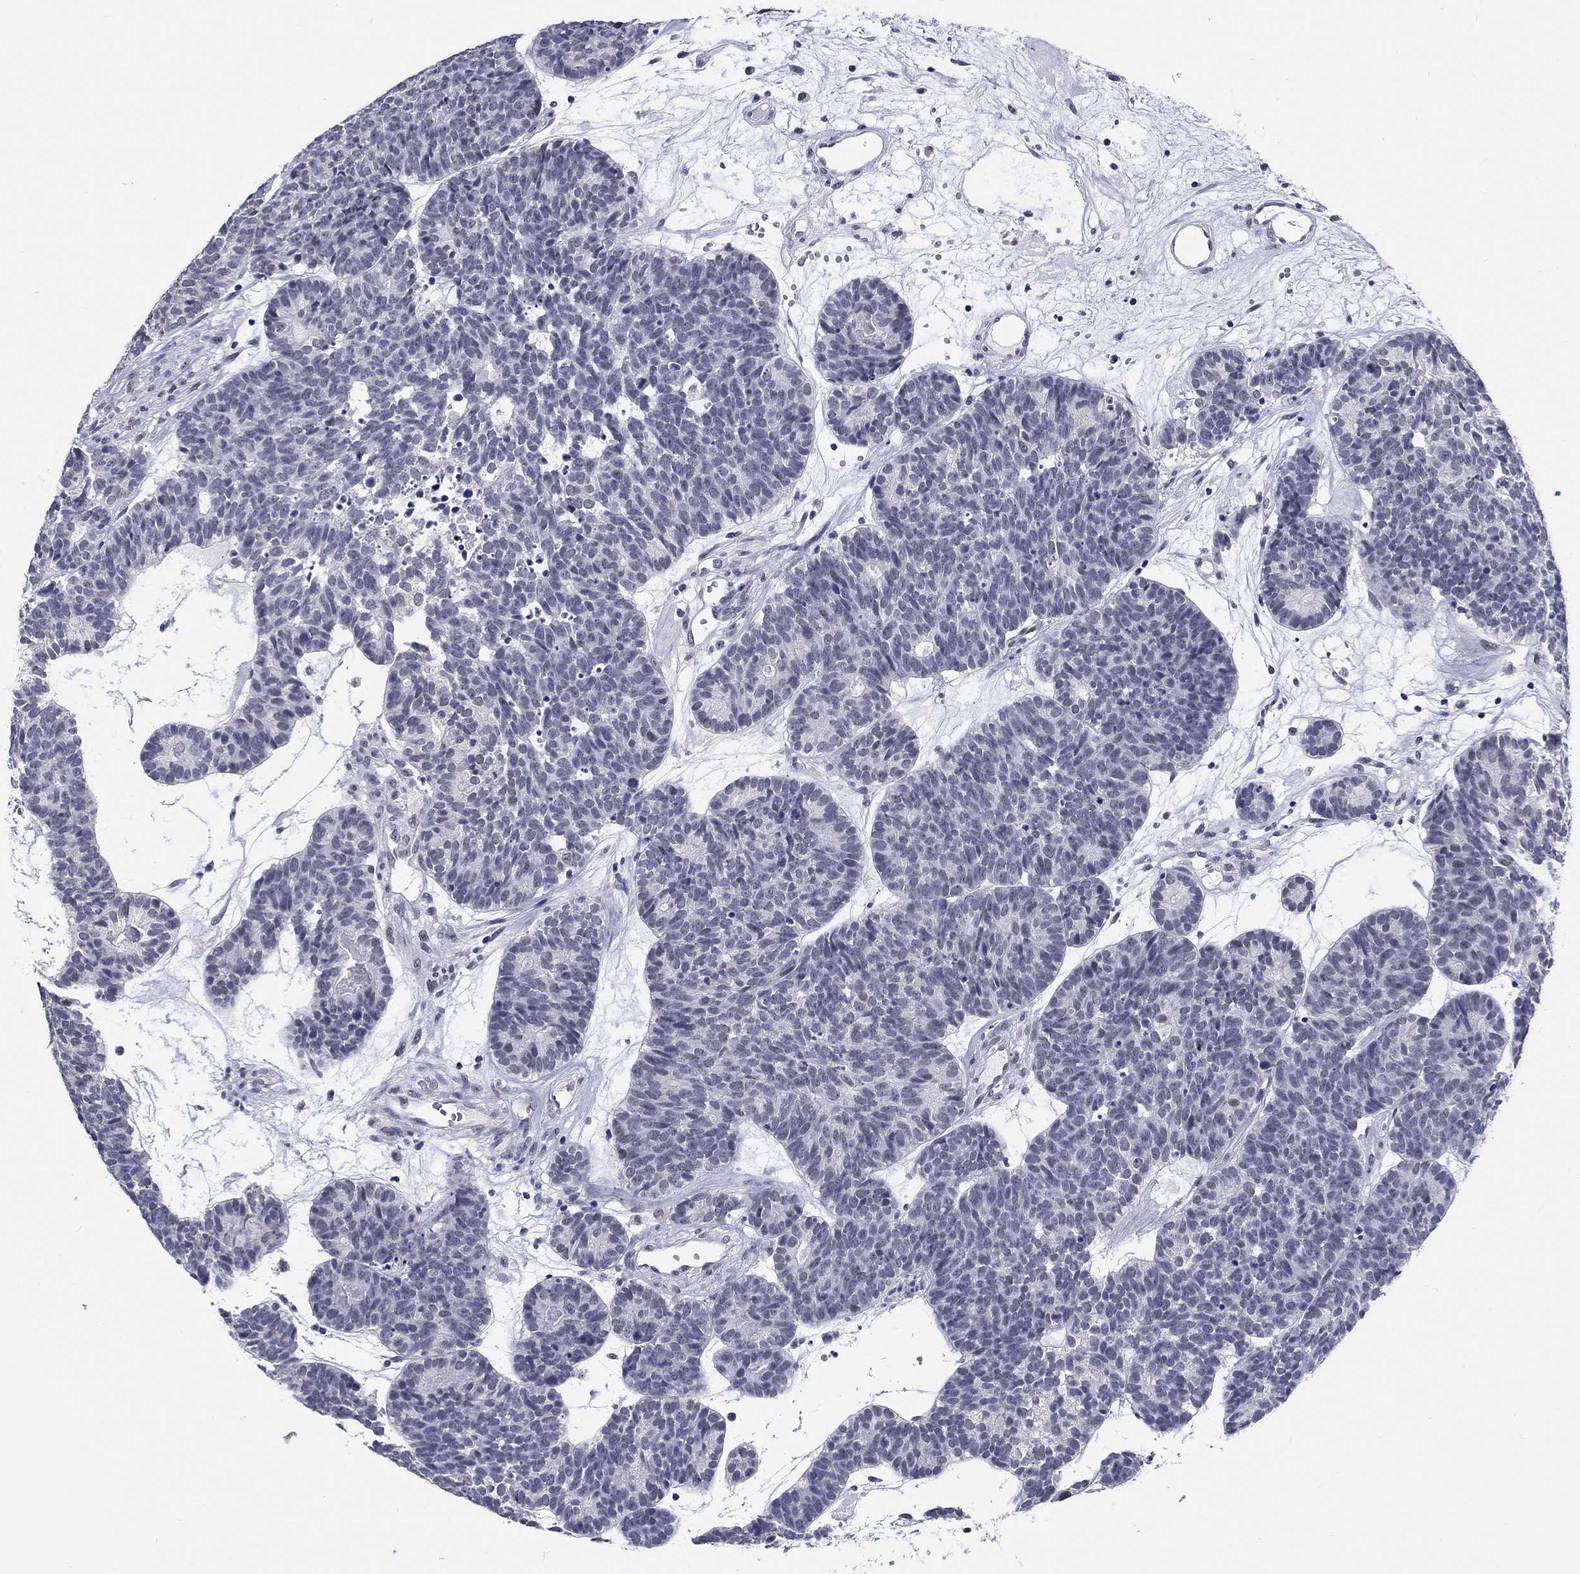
{"staining": {"intensity": "negative", "quantity": "none", "location": "none"}, "tissue": "head and neck cancer", "cell_type": "Tumor cells", "image_type": "cancer", "snomed": [{"axis": "morphology", "description": "Adenocarcinoma, NOS"}, {"axis": "topography", "description": "Head-Neck"}], "caption": "This is an immunohistochemistry histopathology image of human head and neck adenocarcinoma. There is no expression in tumor cells.", "gene": "GRIN1", "patient": {"sex": "female", "age": 81}}